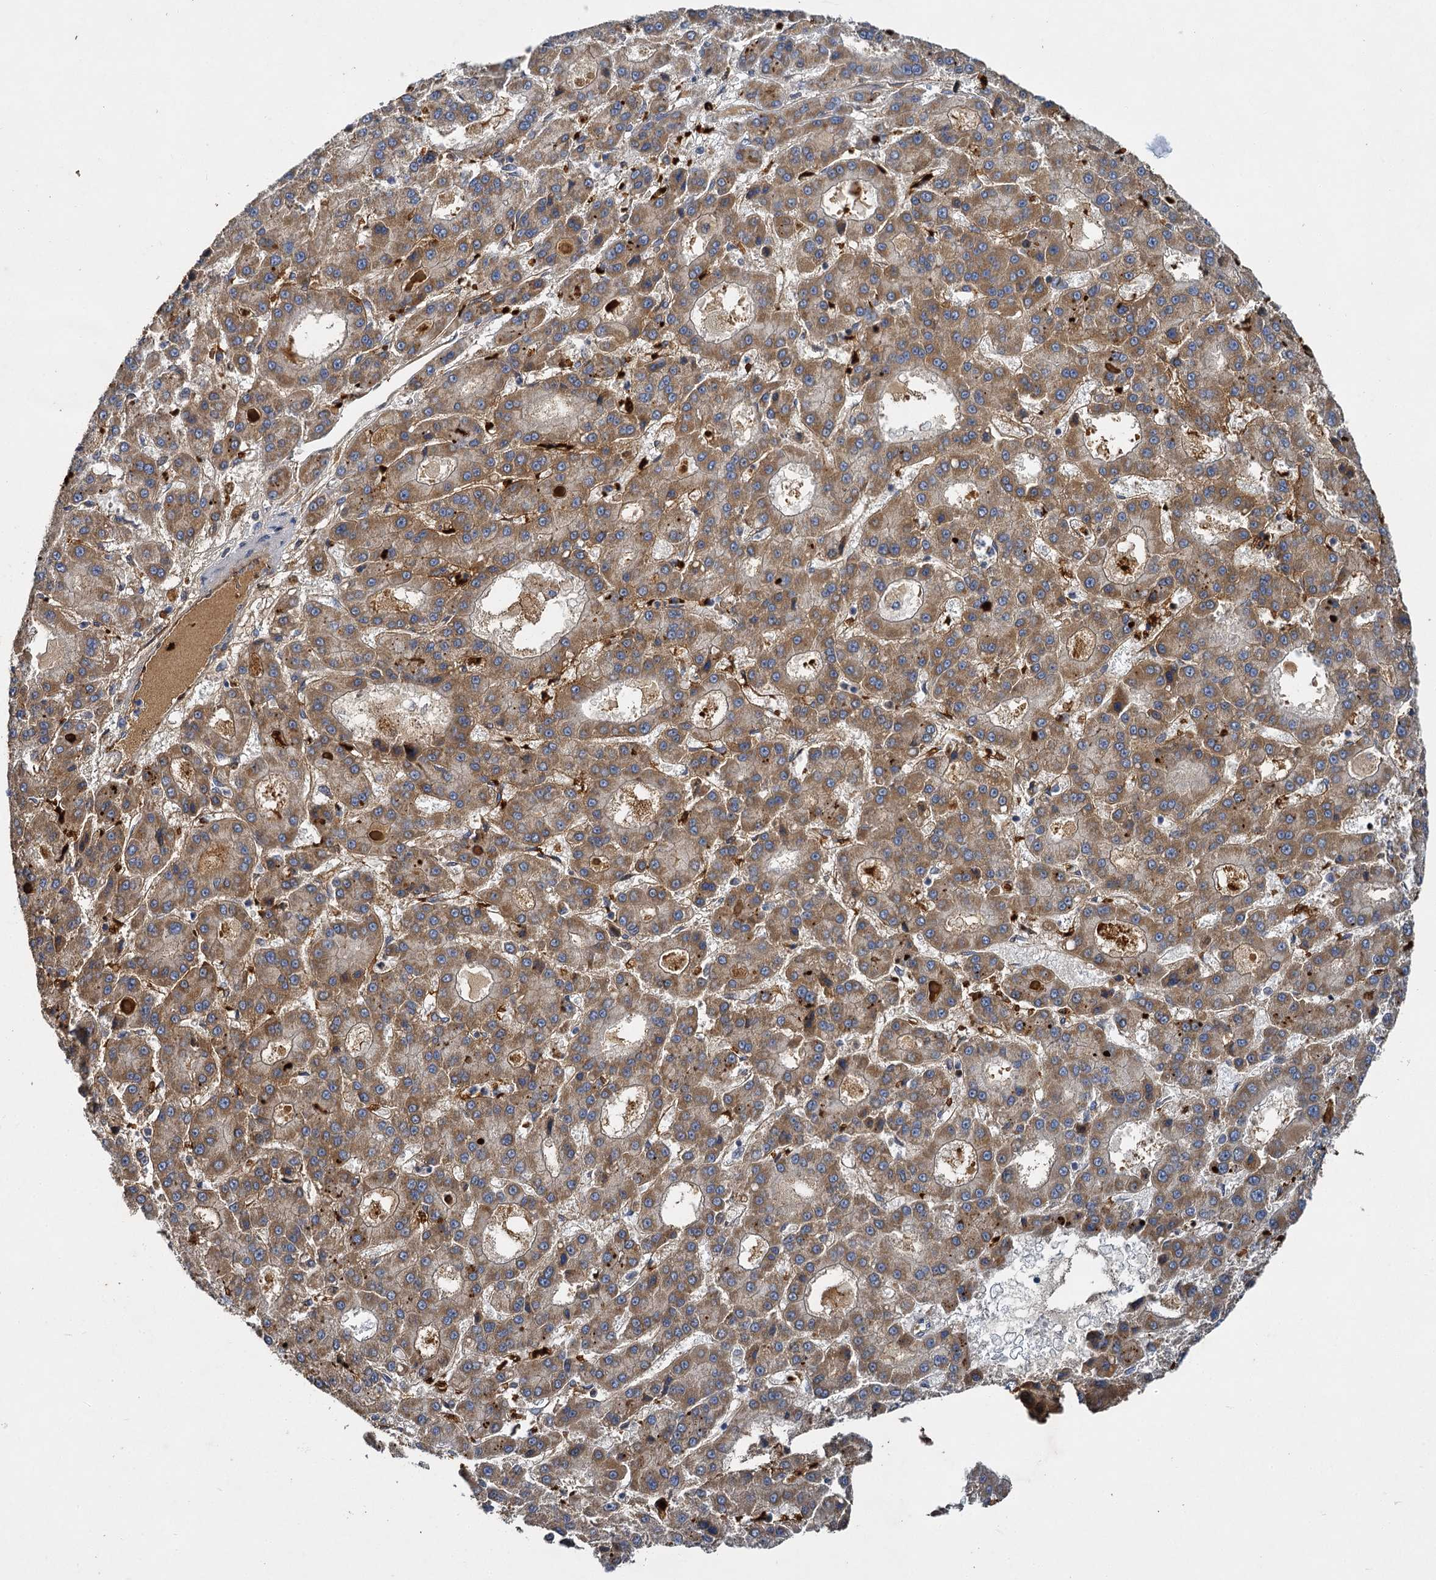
{"staining": {"intensity": "moderate", "quantity": ">75%", "location": "cytoplasmic/membranous"}, "tissue": "liver cancer", "cell_type": "Tumor cells", "image_type": "cancer", "snomed": [{"axis": "morphology", "description": "Carcinoma, Hepatocellular, NOS"}, {"axis": "topography", "description": "Liver"}], "caption": "Moderate cytoplasmic/membranous protein expression is present in about >75% of tumor cells in liver cancer. (DAB (3,3'-diaminobenzidine) IHC, brown staining for protein, blue staining for nuclei).", "gene": "BCS1L", "patient": {"sex": "male", "age": 70}}